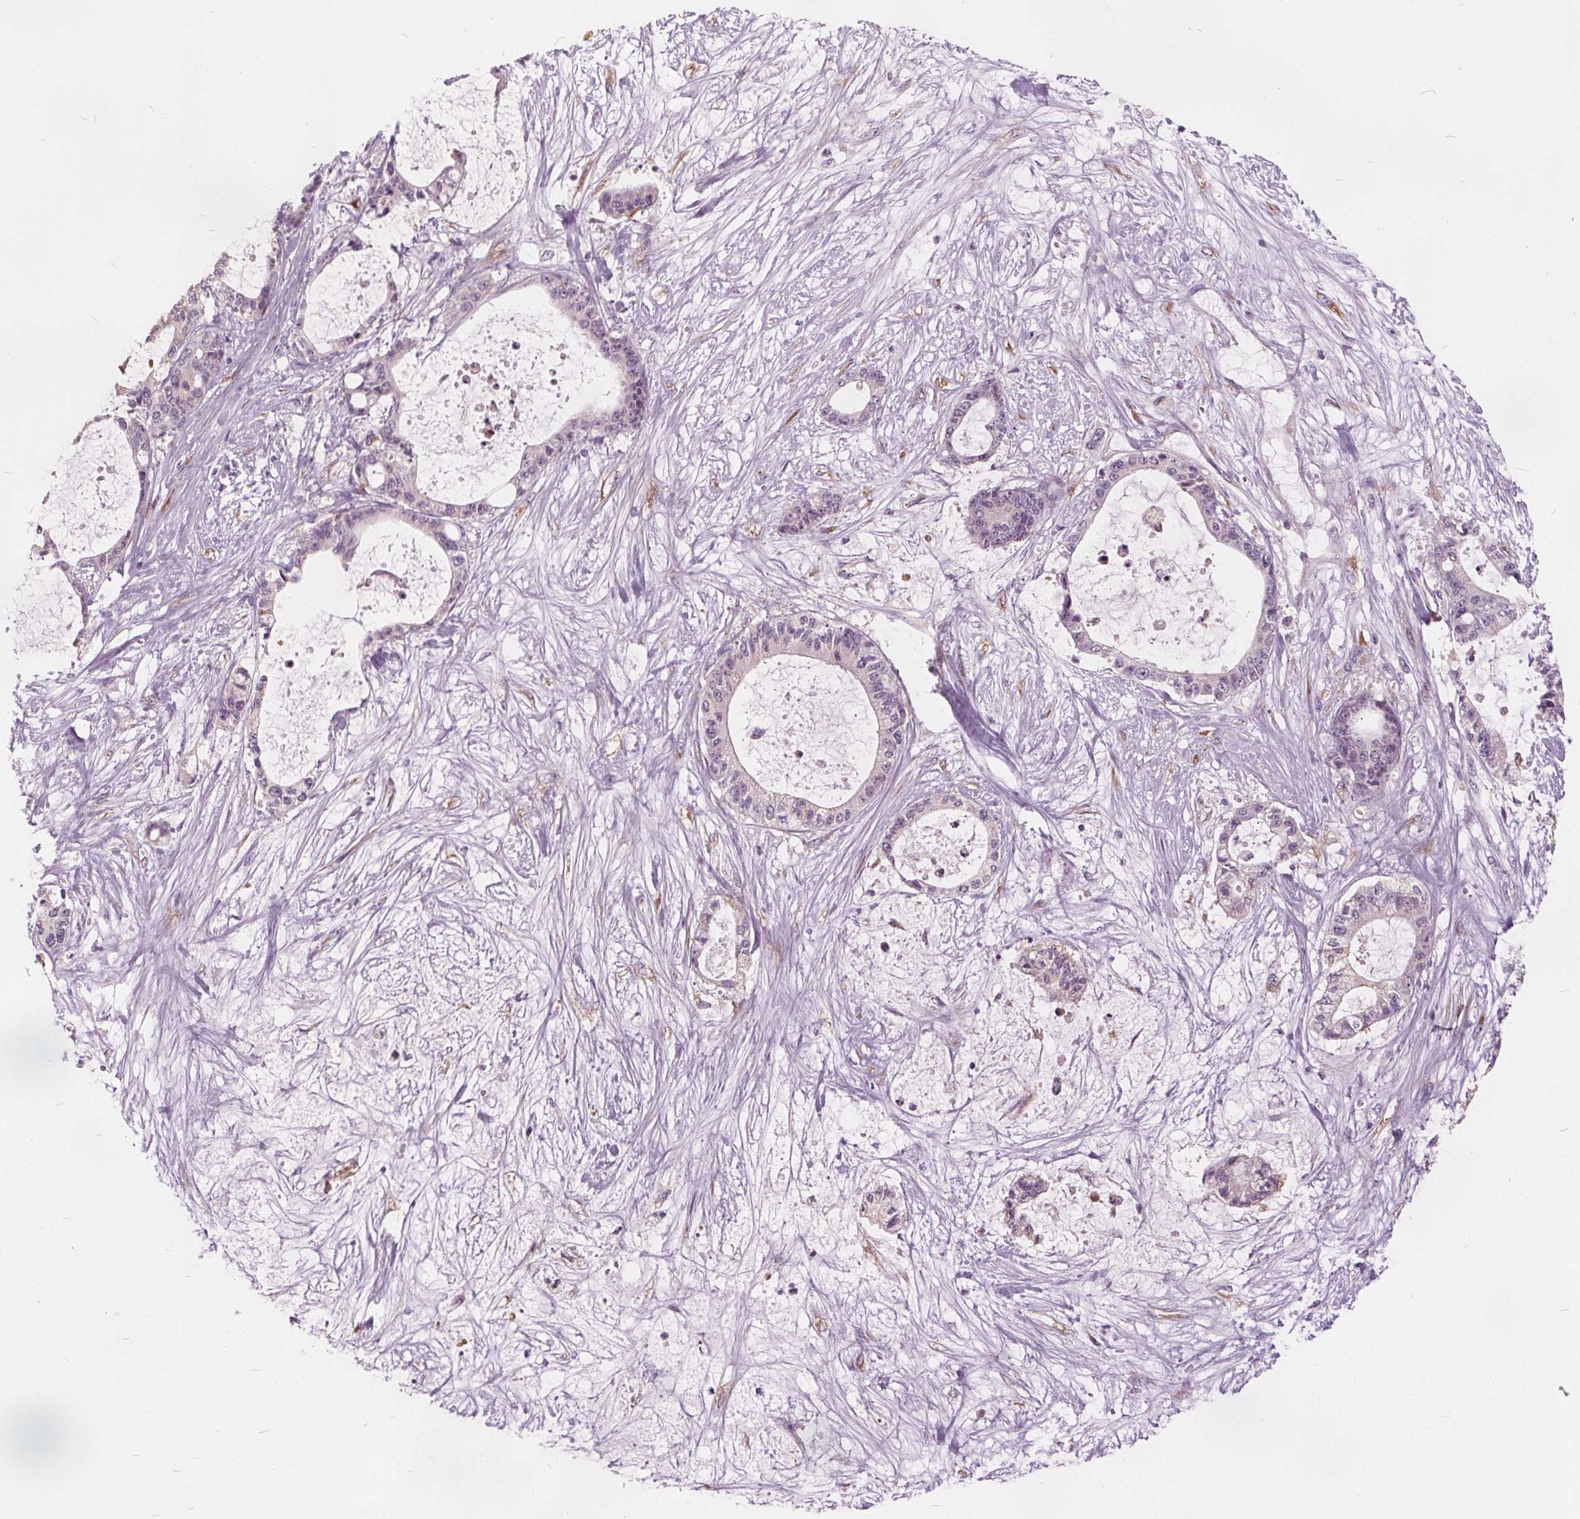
{"staining": {"intensity": "negative", "quantity": "none", "location": "none"}, "tissue": "liver cancer", "cell_type": "Tumor cells", "image_type": "cancer", "snomed": [{"axis": "morphology", "description": "Normal tissue, NOS"}, {"axis": "morphology", "description": "Cholangiocarcinoma"}, {"axis": "topography", "description": "Liver"}, {"axis": "topography", "description": "Peripheral nerve tissue"}], "caption": "DAB immunohistochemical staining of human liver cholangiocarcinoma reveals no significant expression in tumor cells.", "gene": "ACOX2", "patient": {"sex": "female", "age": 73}}